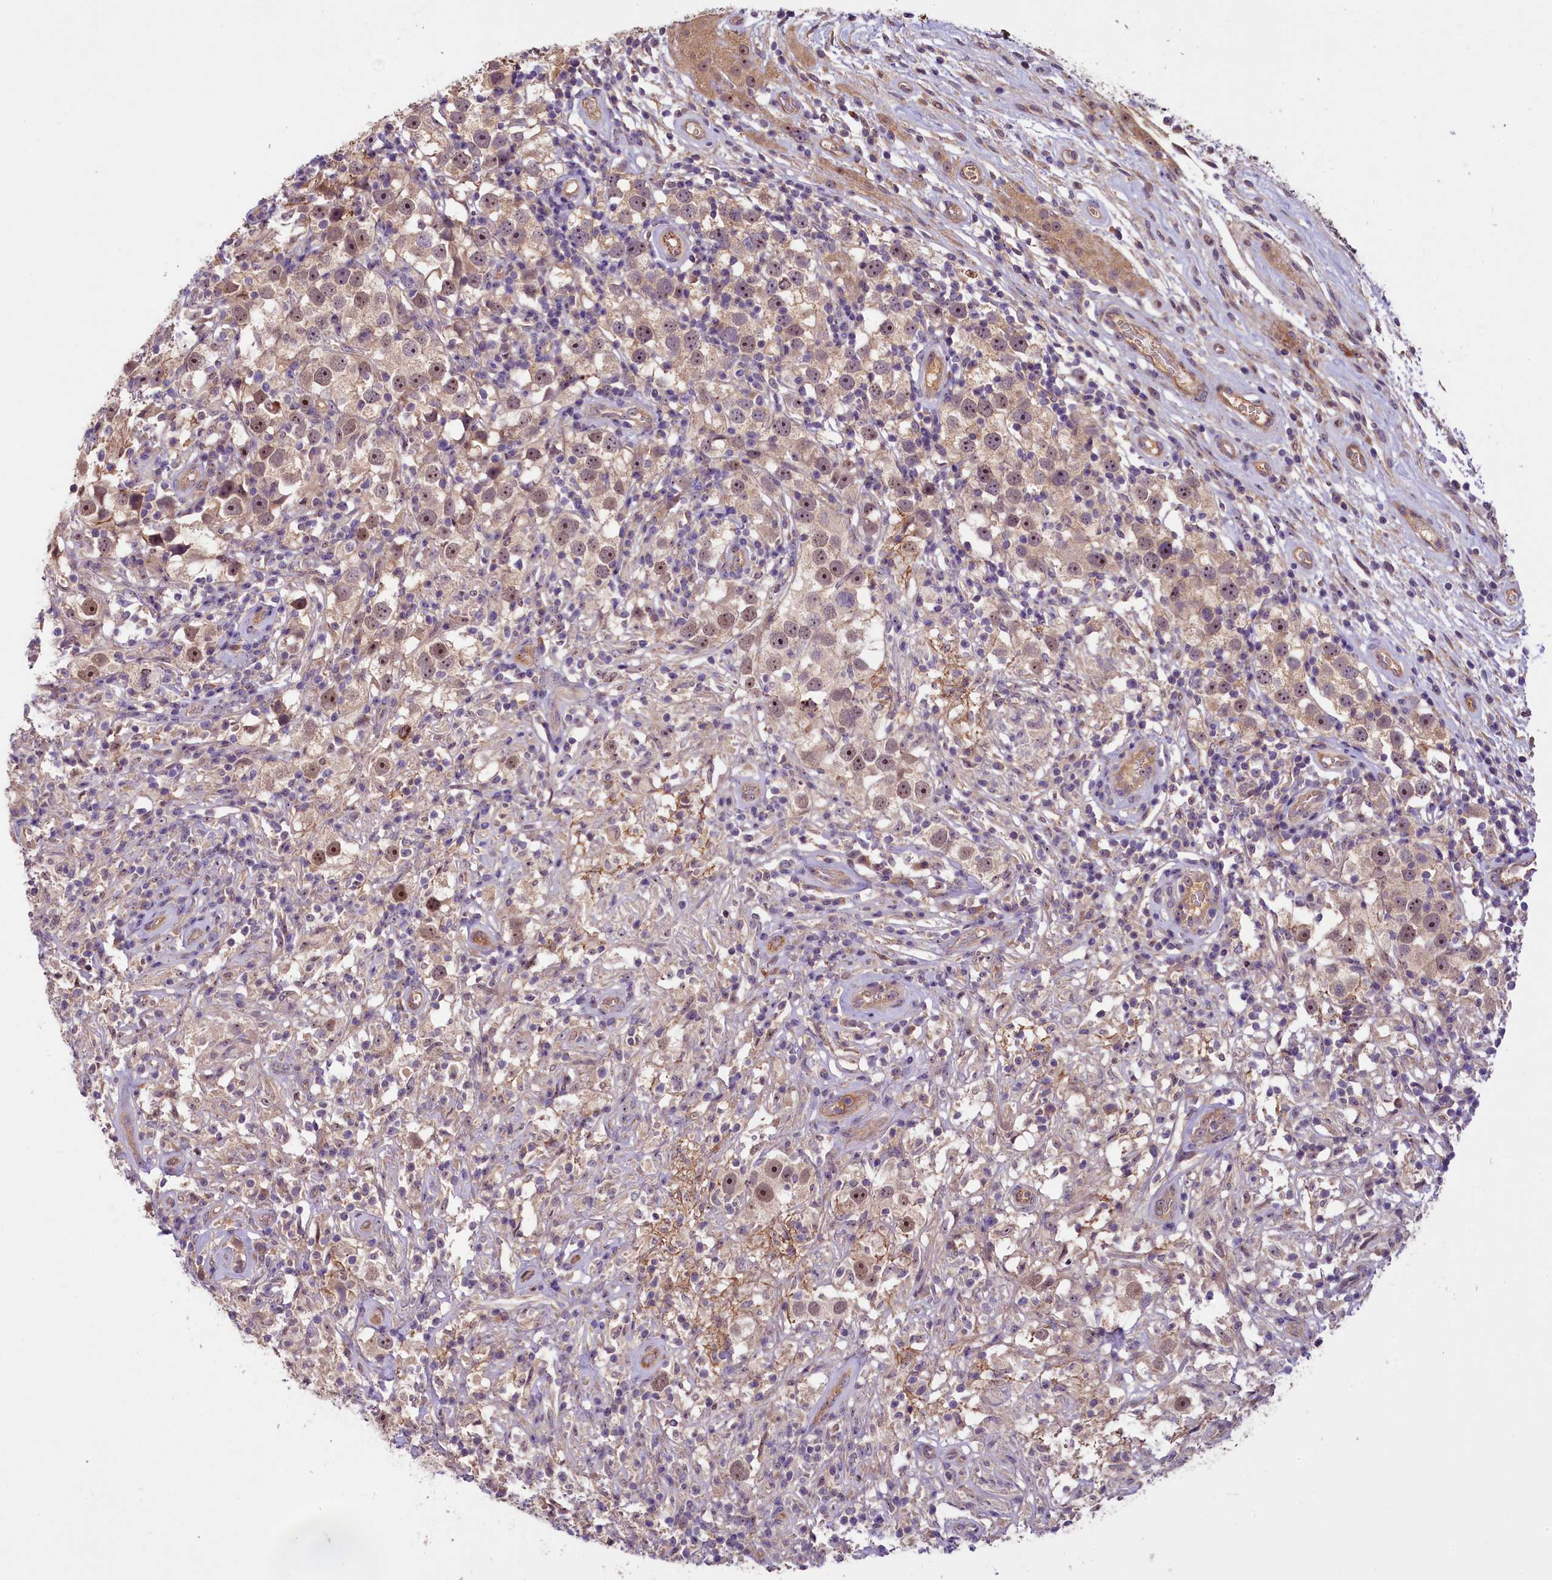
{"staining": {"intensity": "moderate", "quantity": ">75%", "location": "cytoplasmic/membranous,nuclear"}, "tissue": "testis cancer", "cell_type": "Tumor cells", "image_type": "cancer", "snomed": [{"axis": "morphology", "description": "Seminoma, NOS"}, {"axis": "topography", "description": "Testis"}], "caption": "A histopathology image of seminoma (testis) stained for a protein displays moderate cytoplasmic/membranous and nuclear brown staining in tumor cells.", "gene": "UBXN6", "patient": {"sex": "male", "age": 49}}